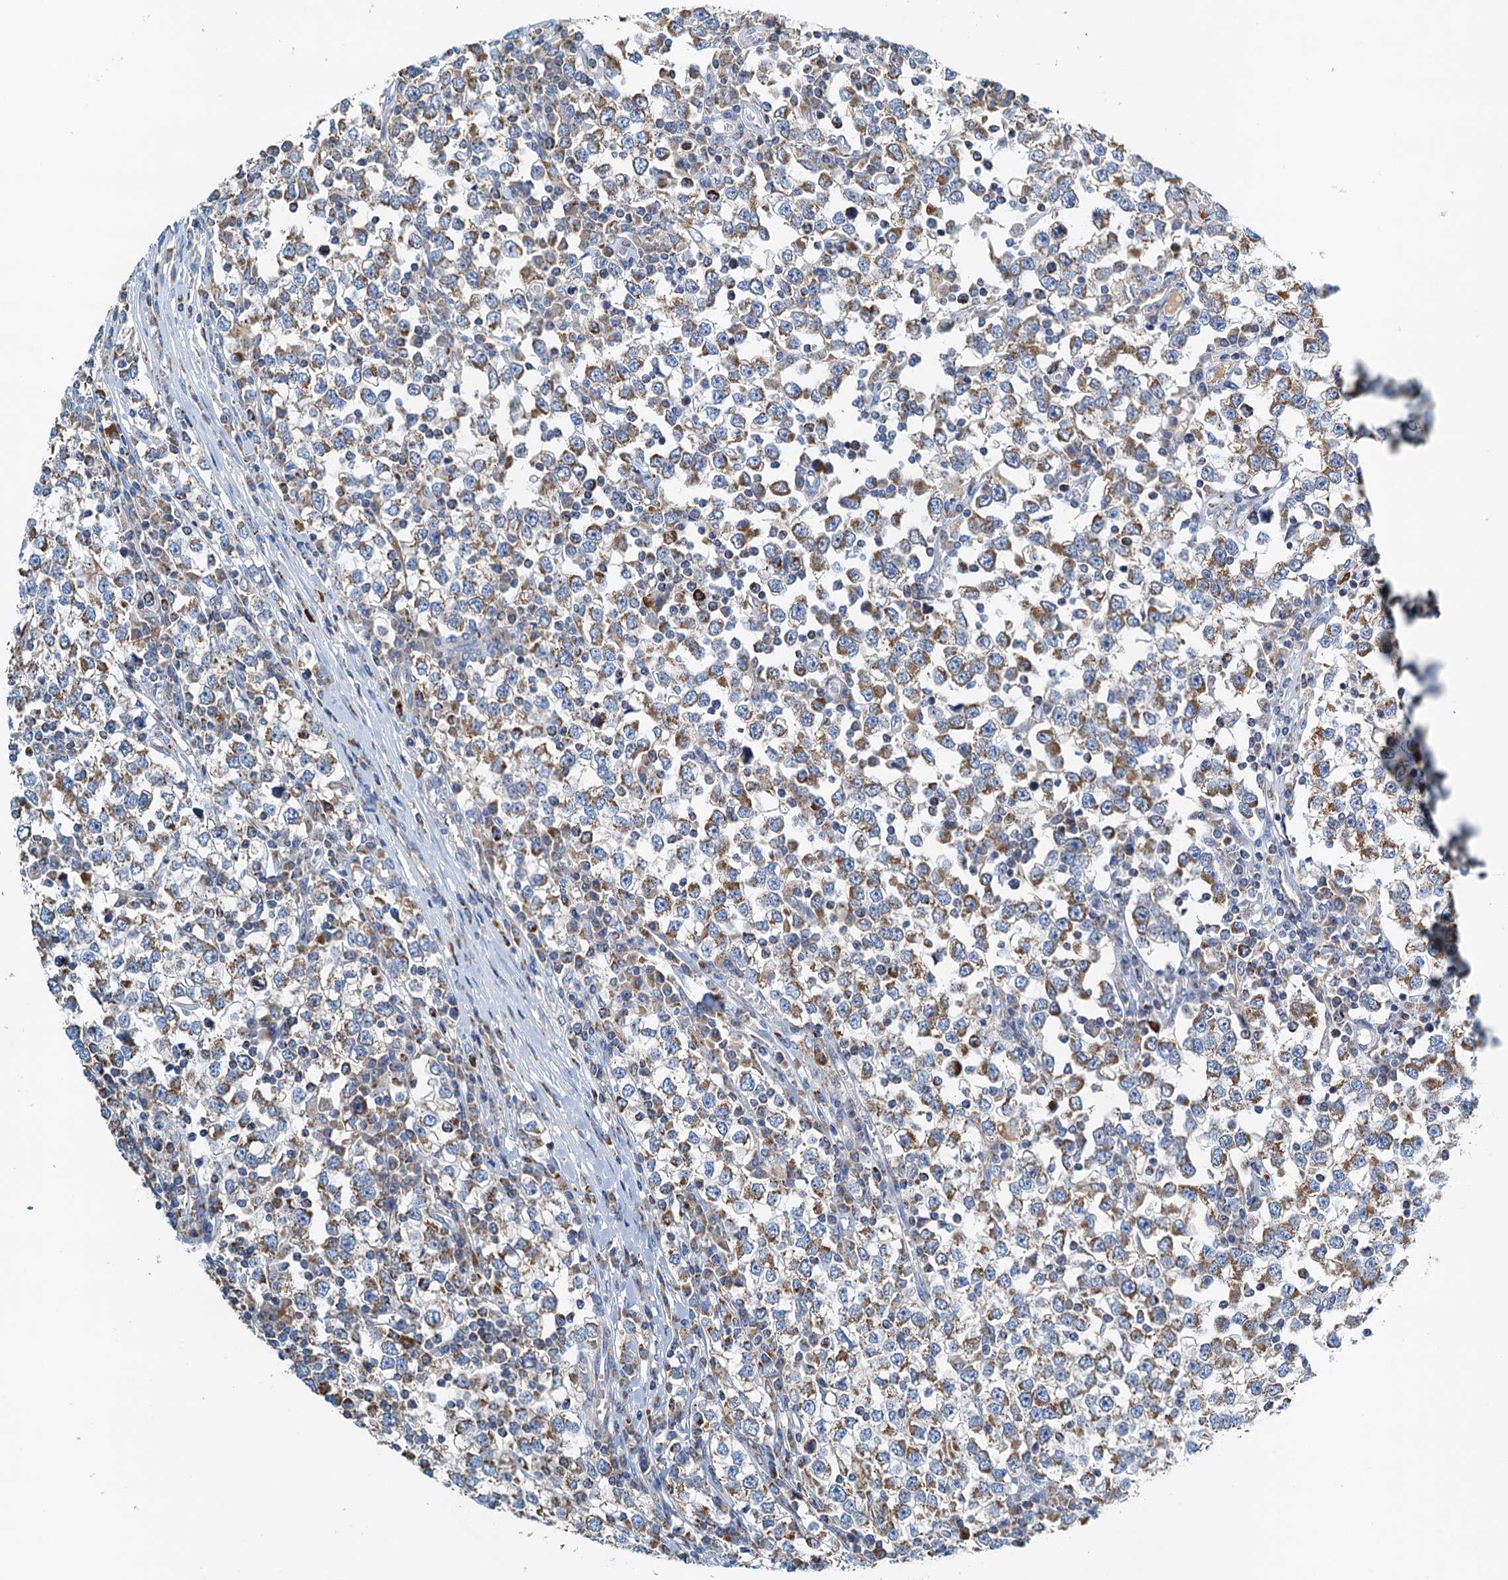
{"staining": {"intensity": "moderate", "quantity": ">75%", "location": "cytoplasmic/membranous"}, "tissue": "testis cancer", "cell_type": "Tumor cells", "image_type": "cancer", "snomed": [{"axis": "morphology", "description": "Seminoma, NOS"}, {"axis": "topography", "description": "Testis"}], "caption": "The histopathology image demonstrates immunohistochemical staining of testis cancer. There is moderate cytoplasmic/membranous positivity is appreciated in about >75% of tumor cells.", "gene": "POC1A", "patient": {"sex": "male", "age": 65}}